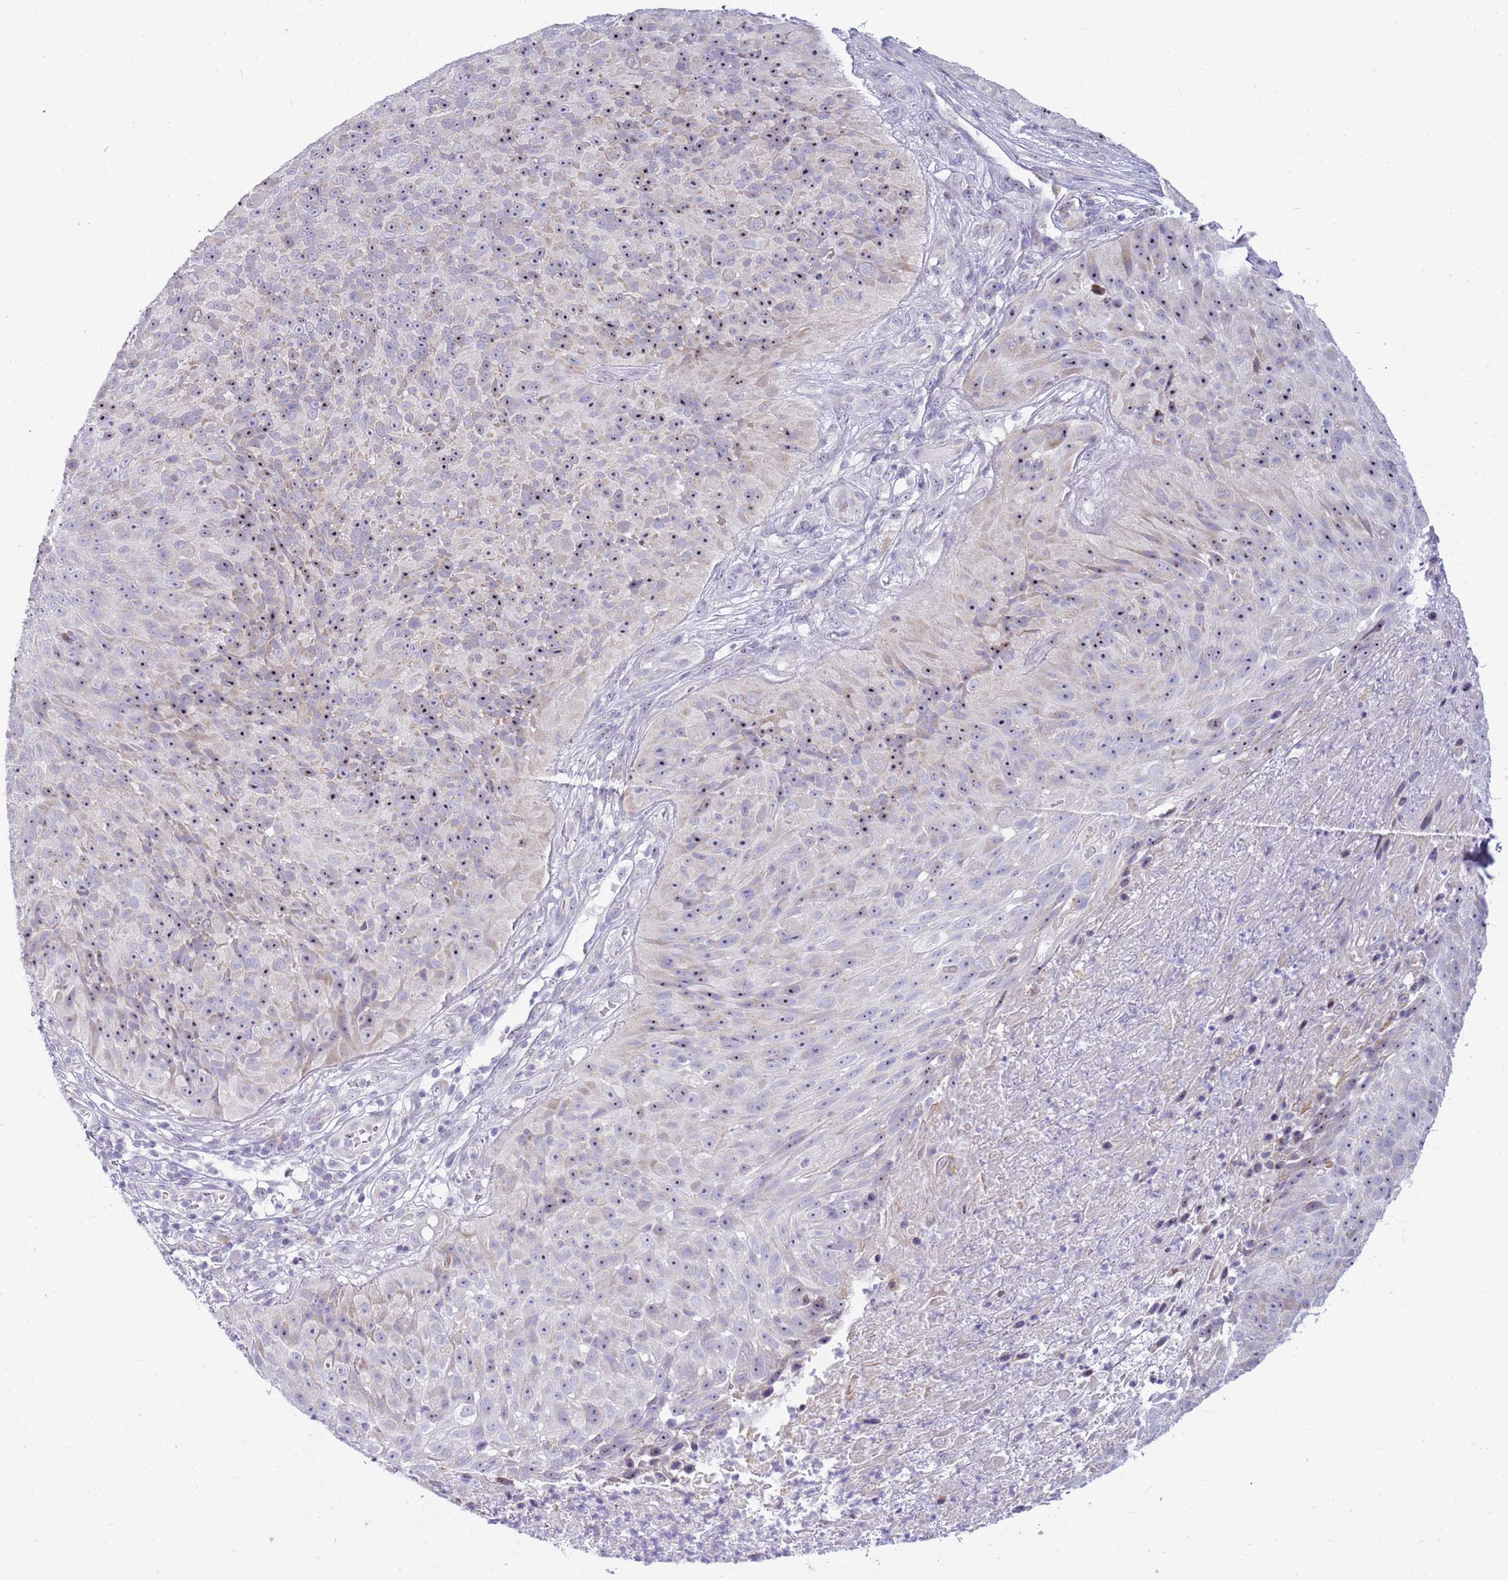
{"staining": {"intensity": "weak", "quantity": "25%-75%", "location": "nuclear"}, "tissue": "skin cancer", "cell_type": "Tumor cells", "image_type": "cancer", "snomed": [{"axis": "morphology", "description": "Squamous cell carcinoma, NOS"}, {"axis": "topography", "description": "Skin"}], "caption": "Tumor cells exhibit low levels of weak nuclear positivity in approximately 25%-75% of cells in human squamous cell carcinoma (skin). (DAB = brown stain, brightfield microscopy at high magnification).", "gene": "DNAJA3", "patient": {"sex": "female", "age": 87}}